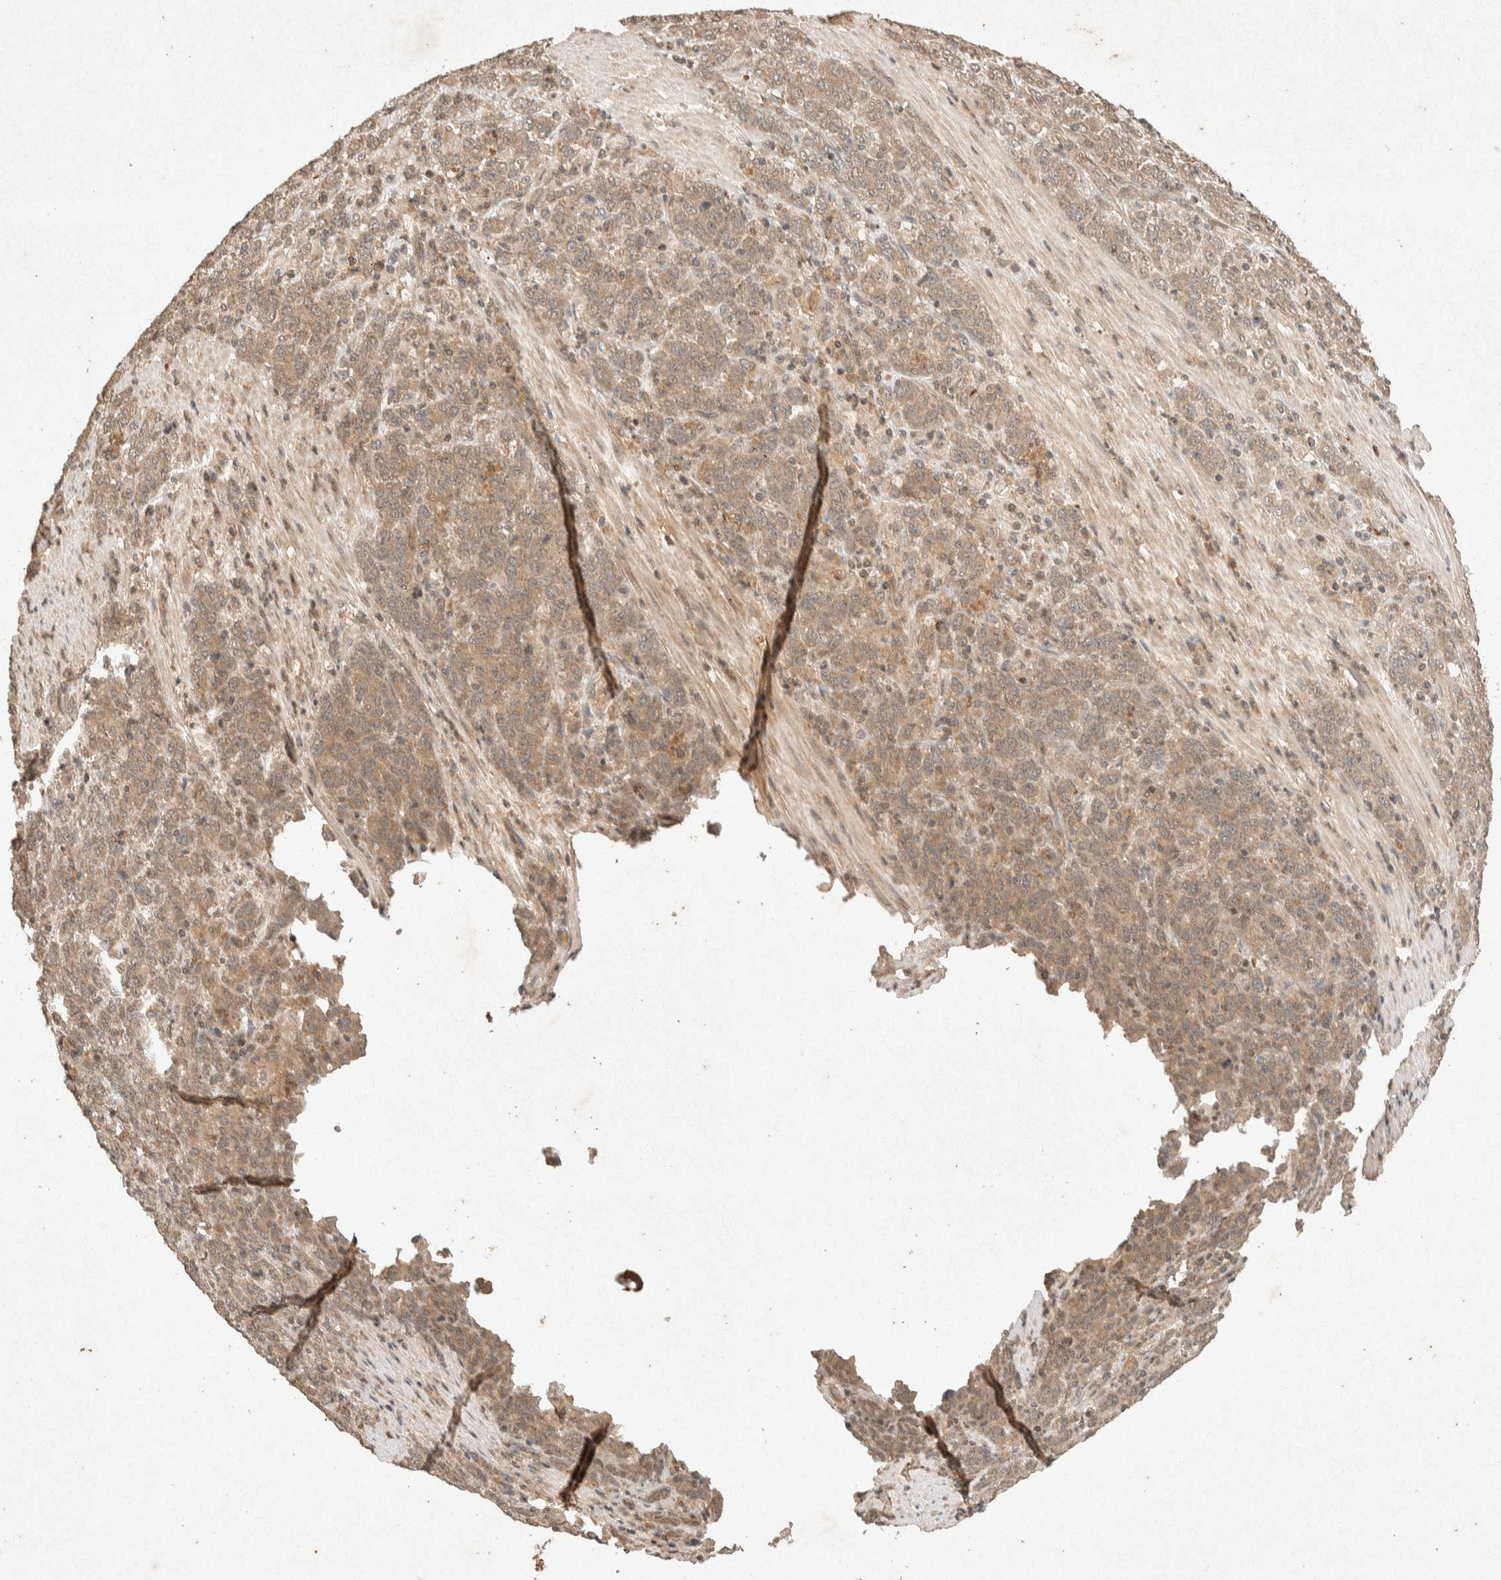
{"staining": {"intensity": "weak", "quantity": ">75%", "location": "cytoplasmic/membranous"}, "tissue": "stomach cancer", "cell_type": "Tumor cells", "image_type": "cancer", "snomed": [{"axis": "morphology", "description": "Adenocarcinoma, NOS"}, {"axis": "topography", "description": "Stomach, lower"}], "caption": "A brown stain highlights weak cytoplasmic/membranous positivity of a protein in human stomach adenocarcinoma tumor cells.", "gene": "THRA", "patient": {"sex": "female", "age": 71}}